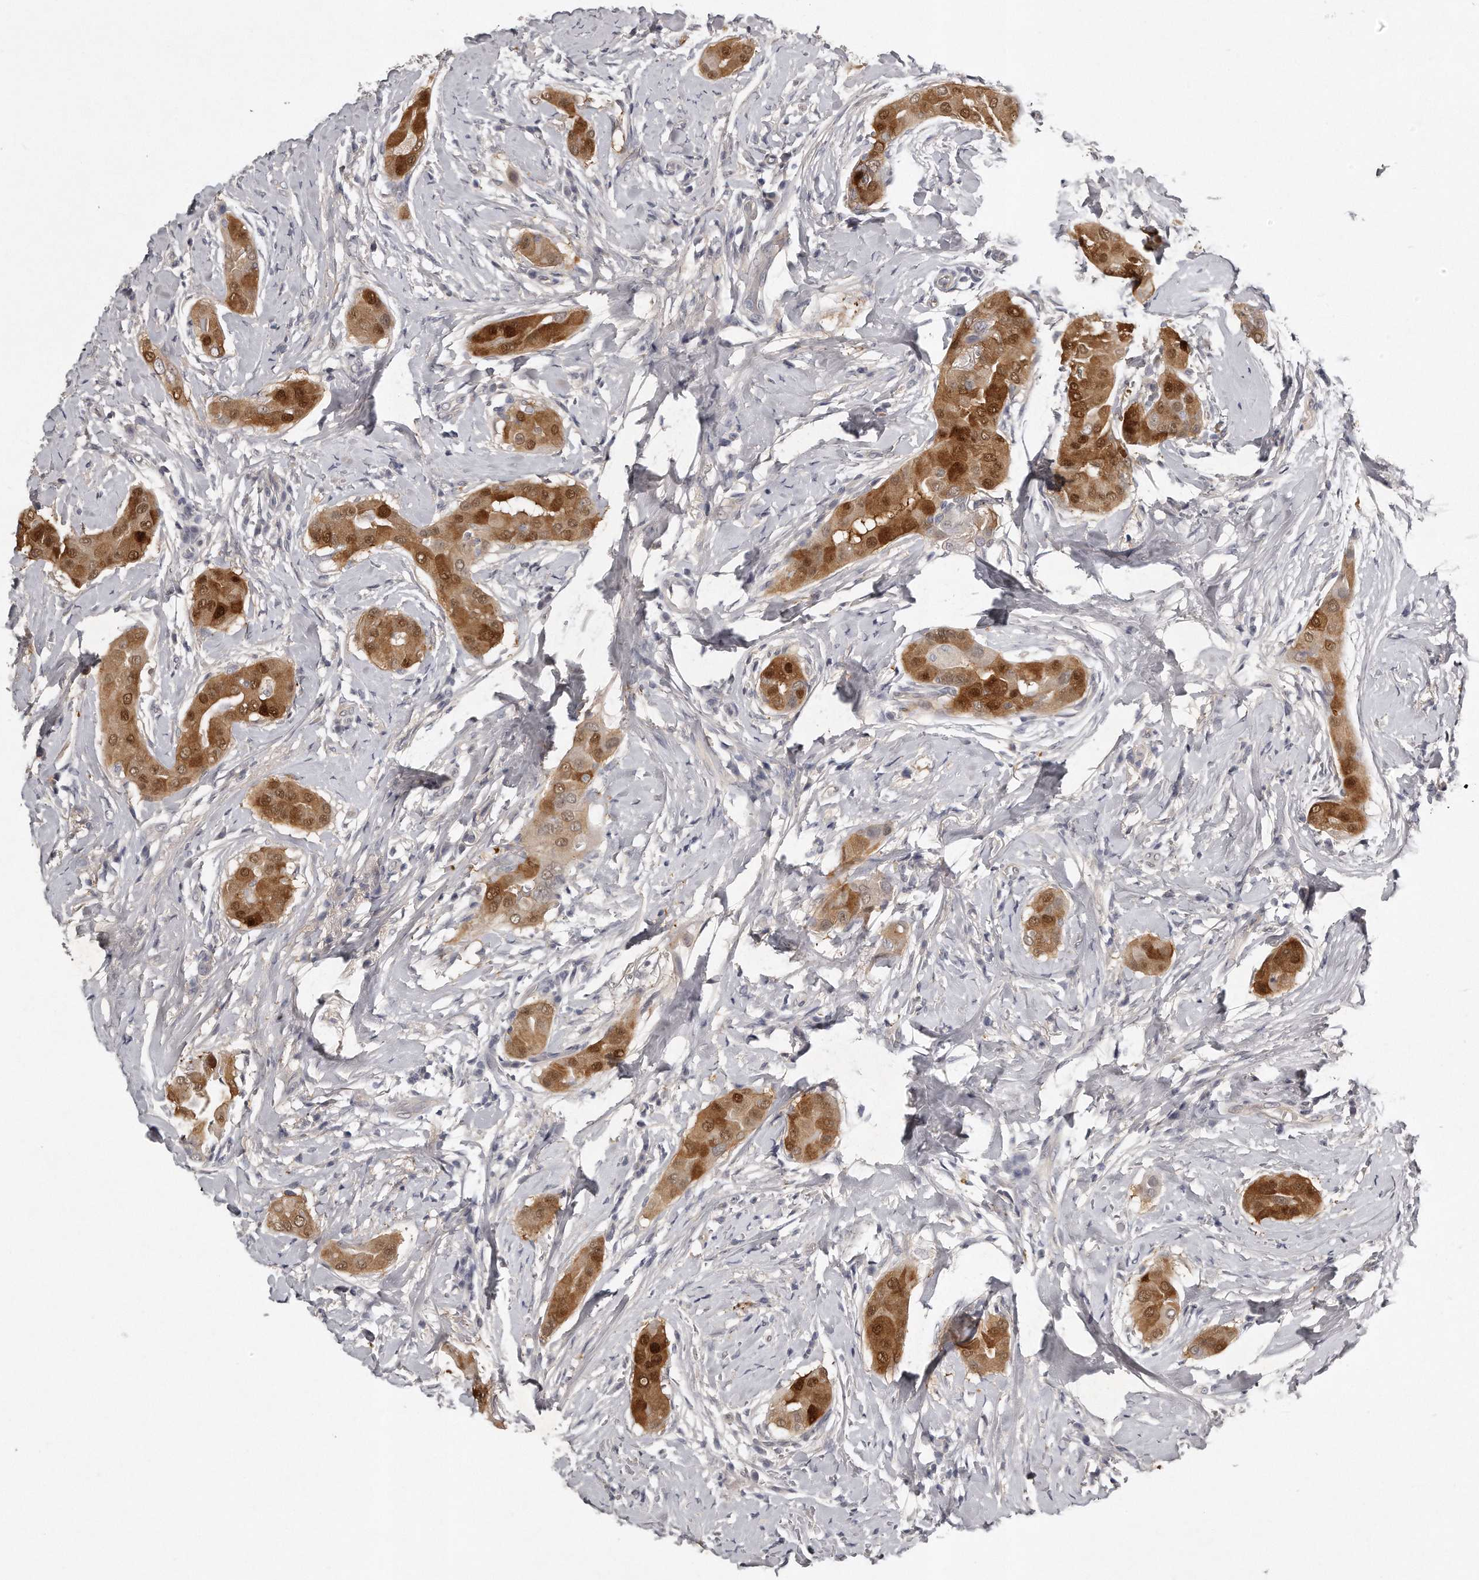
{"staining": {"intensity": "strong", "quantity": ">75%", "location": "cytoplasmic/membranous,nuclear"}, "tissue": "thyroid cancer", "cell_type": "Tumor cells", "image_type": "cancer", "snomed": [{"axis": "morphology", "description": "Papillary adenocarcinoma, NOS"}, {"axis": "topography", "description": "Thyroid gland"}], "caption": "Protein staining of papillary adenocarcinoma (thyroid) tissue demonstrates strong cytoplasmic/membranous and nuclear staining in about >75% of tumor cells.", "gene": "GGCT", "patient": {"sex": "male", "age": 33}}